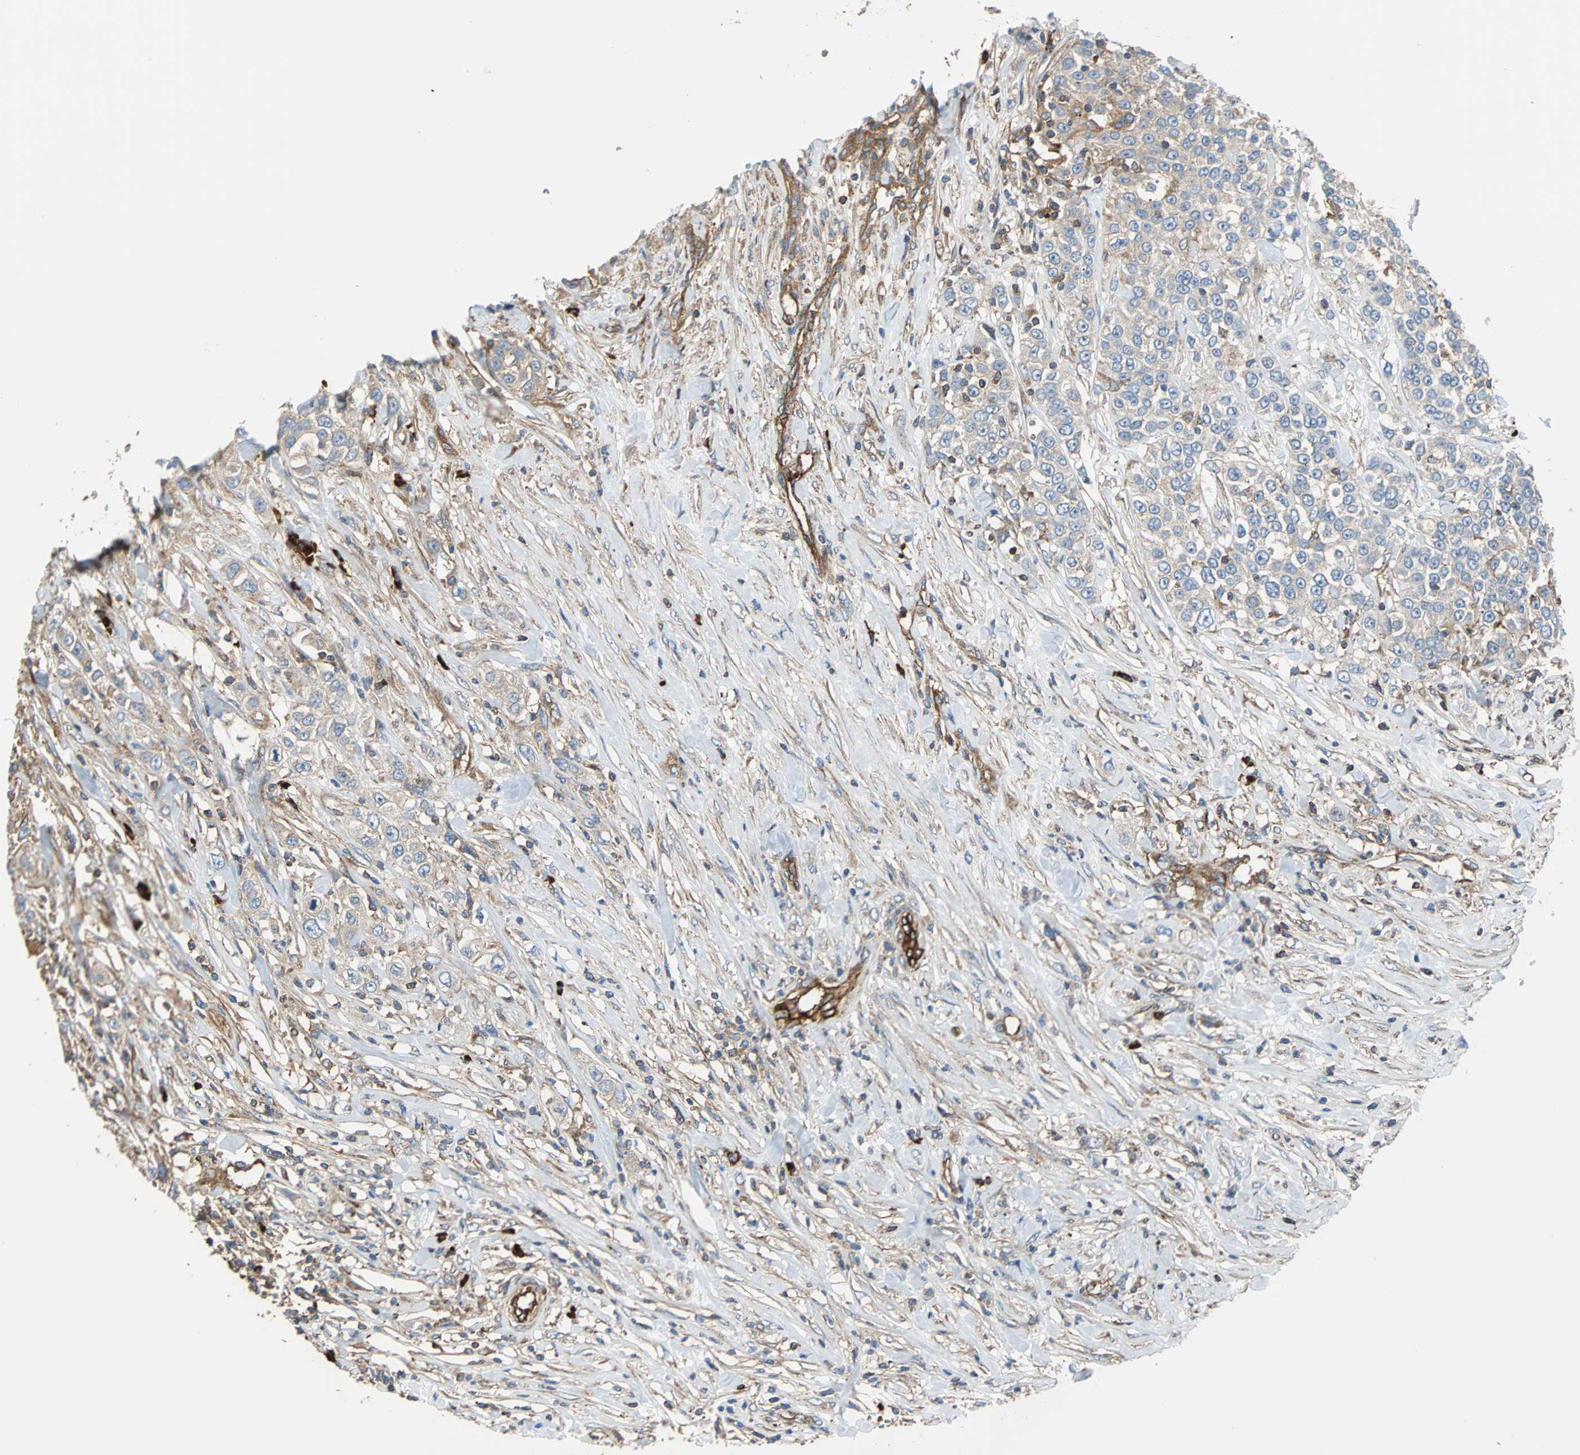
{"staining": {"intensity": "weak", "quantity": ">75%", "location": "cytoplasmic/membranous"}, "tissue": "urothelial cancer", "cell_type": "Tumor cells", "image_type": "cancer", "snomed": [{"axis": "morphology", "description": "Urothelial carcinoma, High grade"}, {"axis": "topography", "description": "Urinary bladder"}], "caption": "Tumor cells exhibit weak cytoplasmic/membranous expression in about >75% of cells in high-grade urothelial carcinoma.", "gene": "PLCG2", "patient": {"sex": "female", "age": 80}}